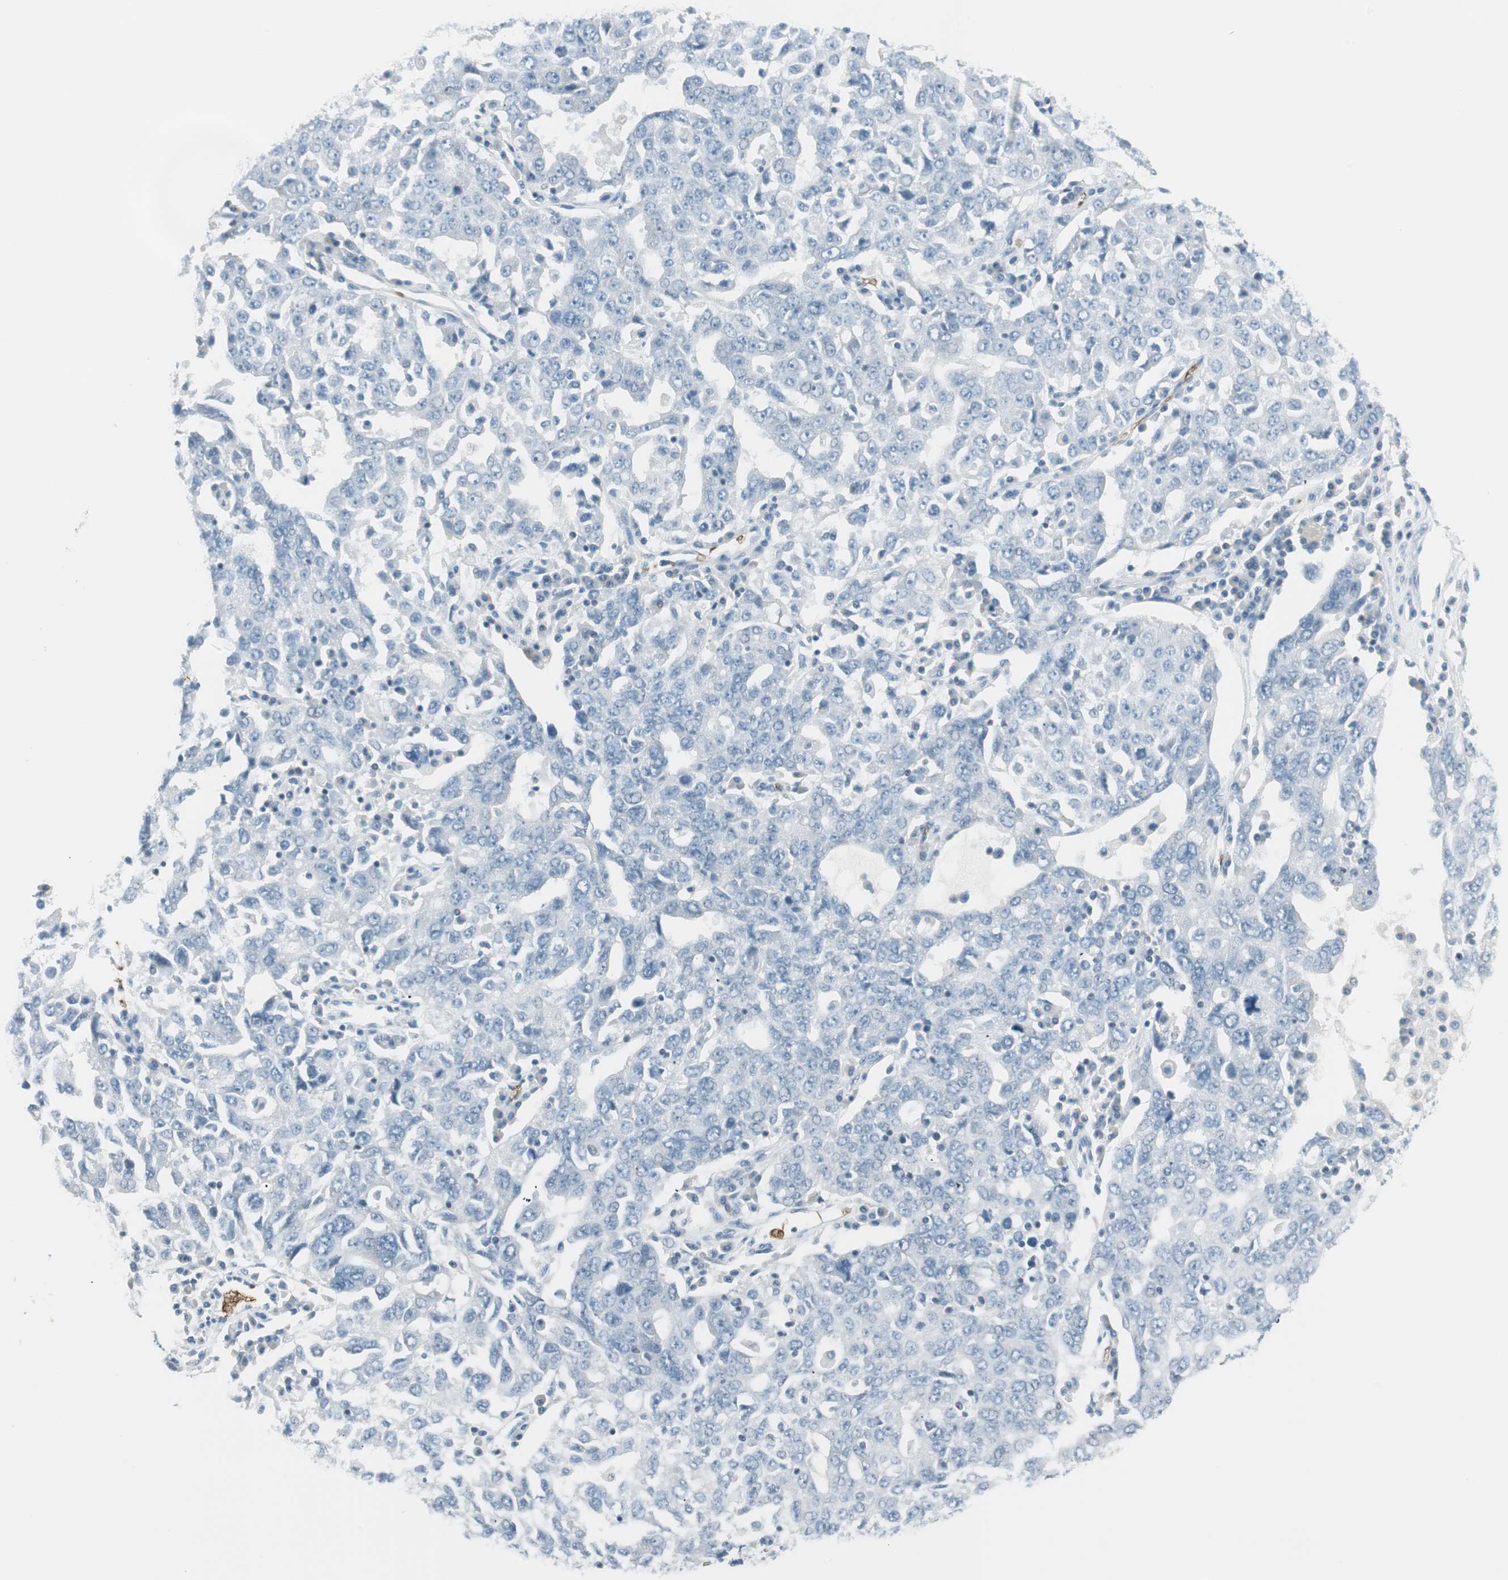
{"staining": {"intensity": "negative", "quantity": "none", "location": "none"}, "tissue": "ovarian cancer", "cell_type": "Tumor cells", "image_type": "cancer", "snomed": [{"axis": "morphology", "description": "Carcinoma, endometroid"}, {"axis": "topography", "description": "Ovary"}], "caption": "A high-resolution histopathology image shows IHC staining of ovarian endometroid carcinoma, which exhibits no significant positivity in tumor cells.", "gene": "MAP4K1", "patient": {"sex": "female", "age": 62}}